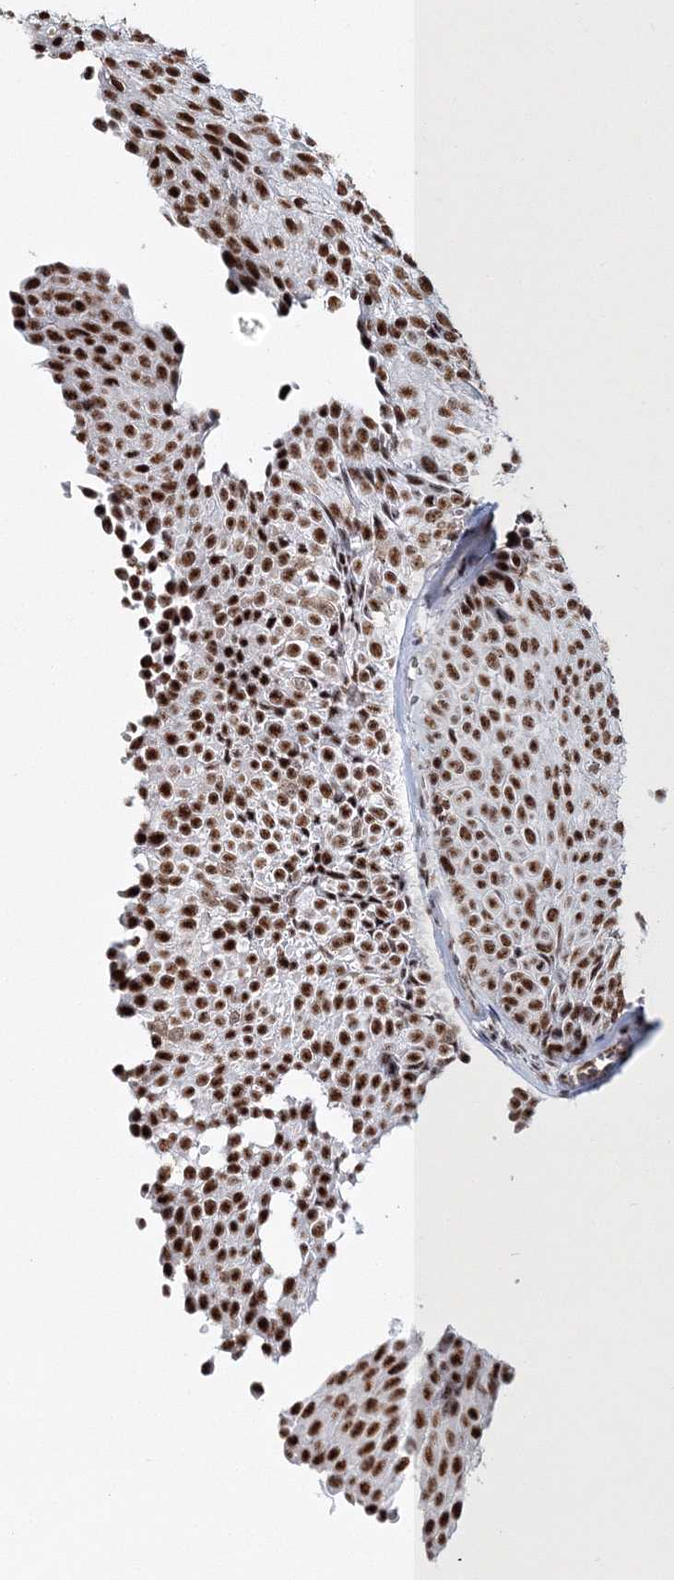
{"staining": {"intensity": "strong", "quantity": ">75%", "location": "nuclear"}, "tissue": "urothelial cancer", "cell_type": "Tumor cells", "image_type": "cancer", "snomed": [{"axis": "morphology", "description": "Urothelial carcinoma, Low grade"}, {"axis": "topography", "description": "Urinary bladder"}], "caption": "A photomicrograph of human urothelial cancer stained for a protein shows strong nuclear brown staining in tumor cells. (Stains: DAB (3,3'-diaminobenzidine) in brown, nuclei in blue, Microscopy: brightfield microscopy at high magnification).", "gene": "QRICH1", "patient": {"sex": "male", "age": 78}}